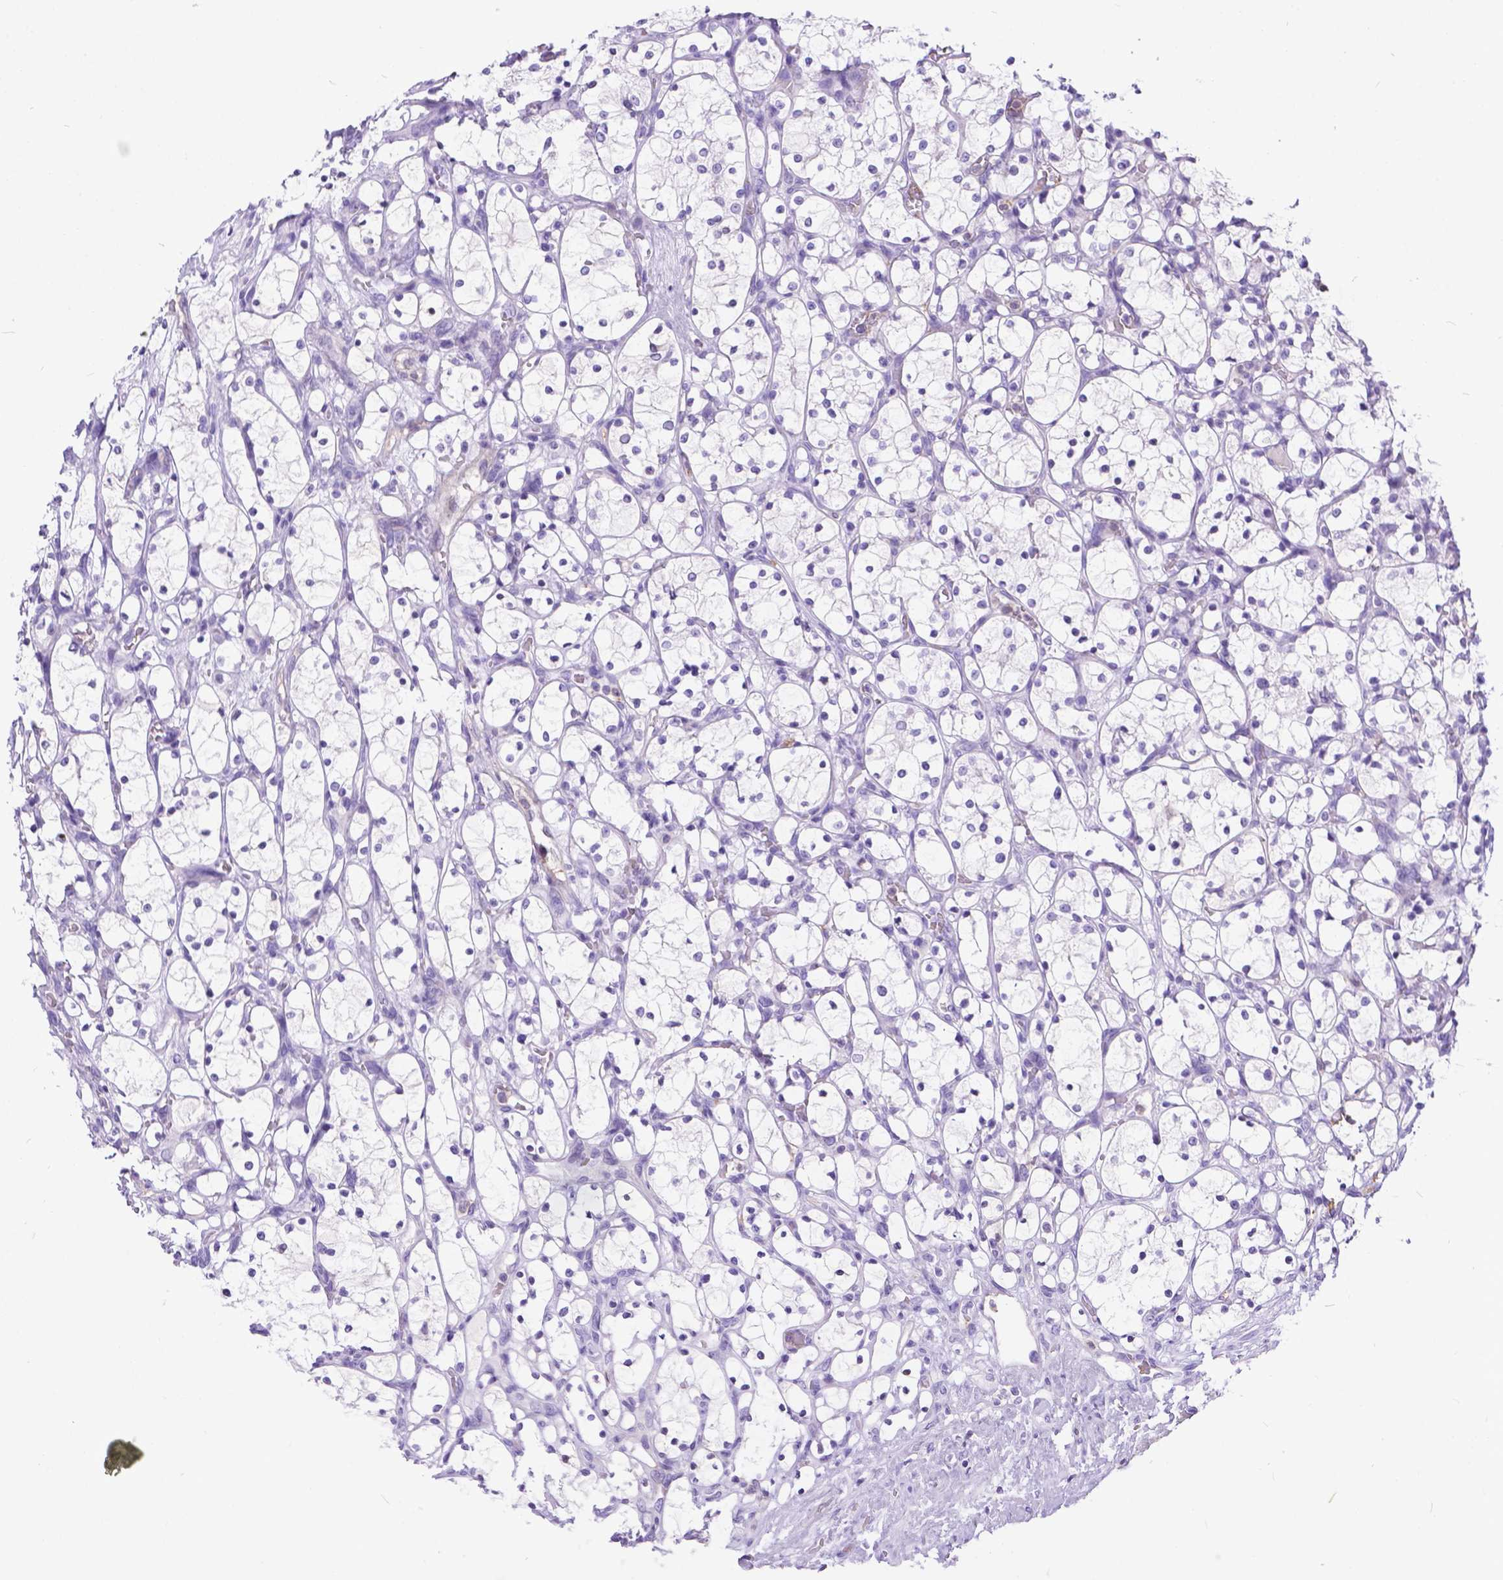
{"staining": {"intensity": "negative", "quantity": "none", "location": "none"}, "tissue": "renal cancer", "cell_type": "Tumor cells", "image_type": "cancer", "snomed": [{"axis": "morphology", "description": "Adenocarcinoma, NOS"}, {"axis": "topography", "description": "Kidney"}], "caption": "There is no significant positivity in tumor cells of renal cancer.", "gene": "TMEM169", "patient": {"sex": "female", "age": 69}}